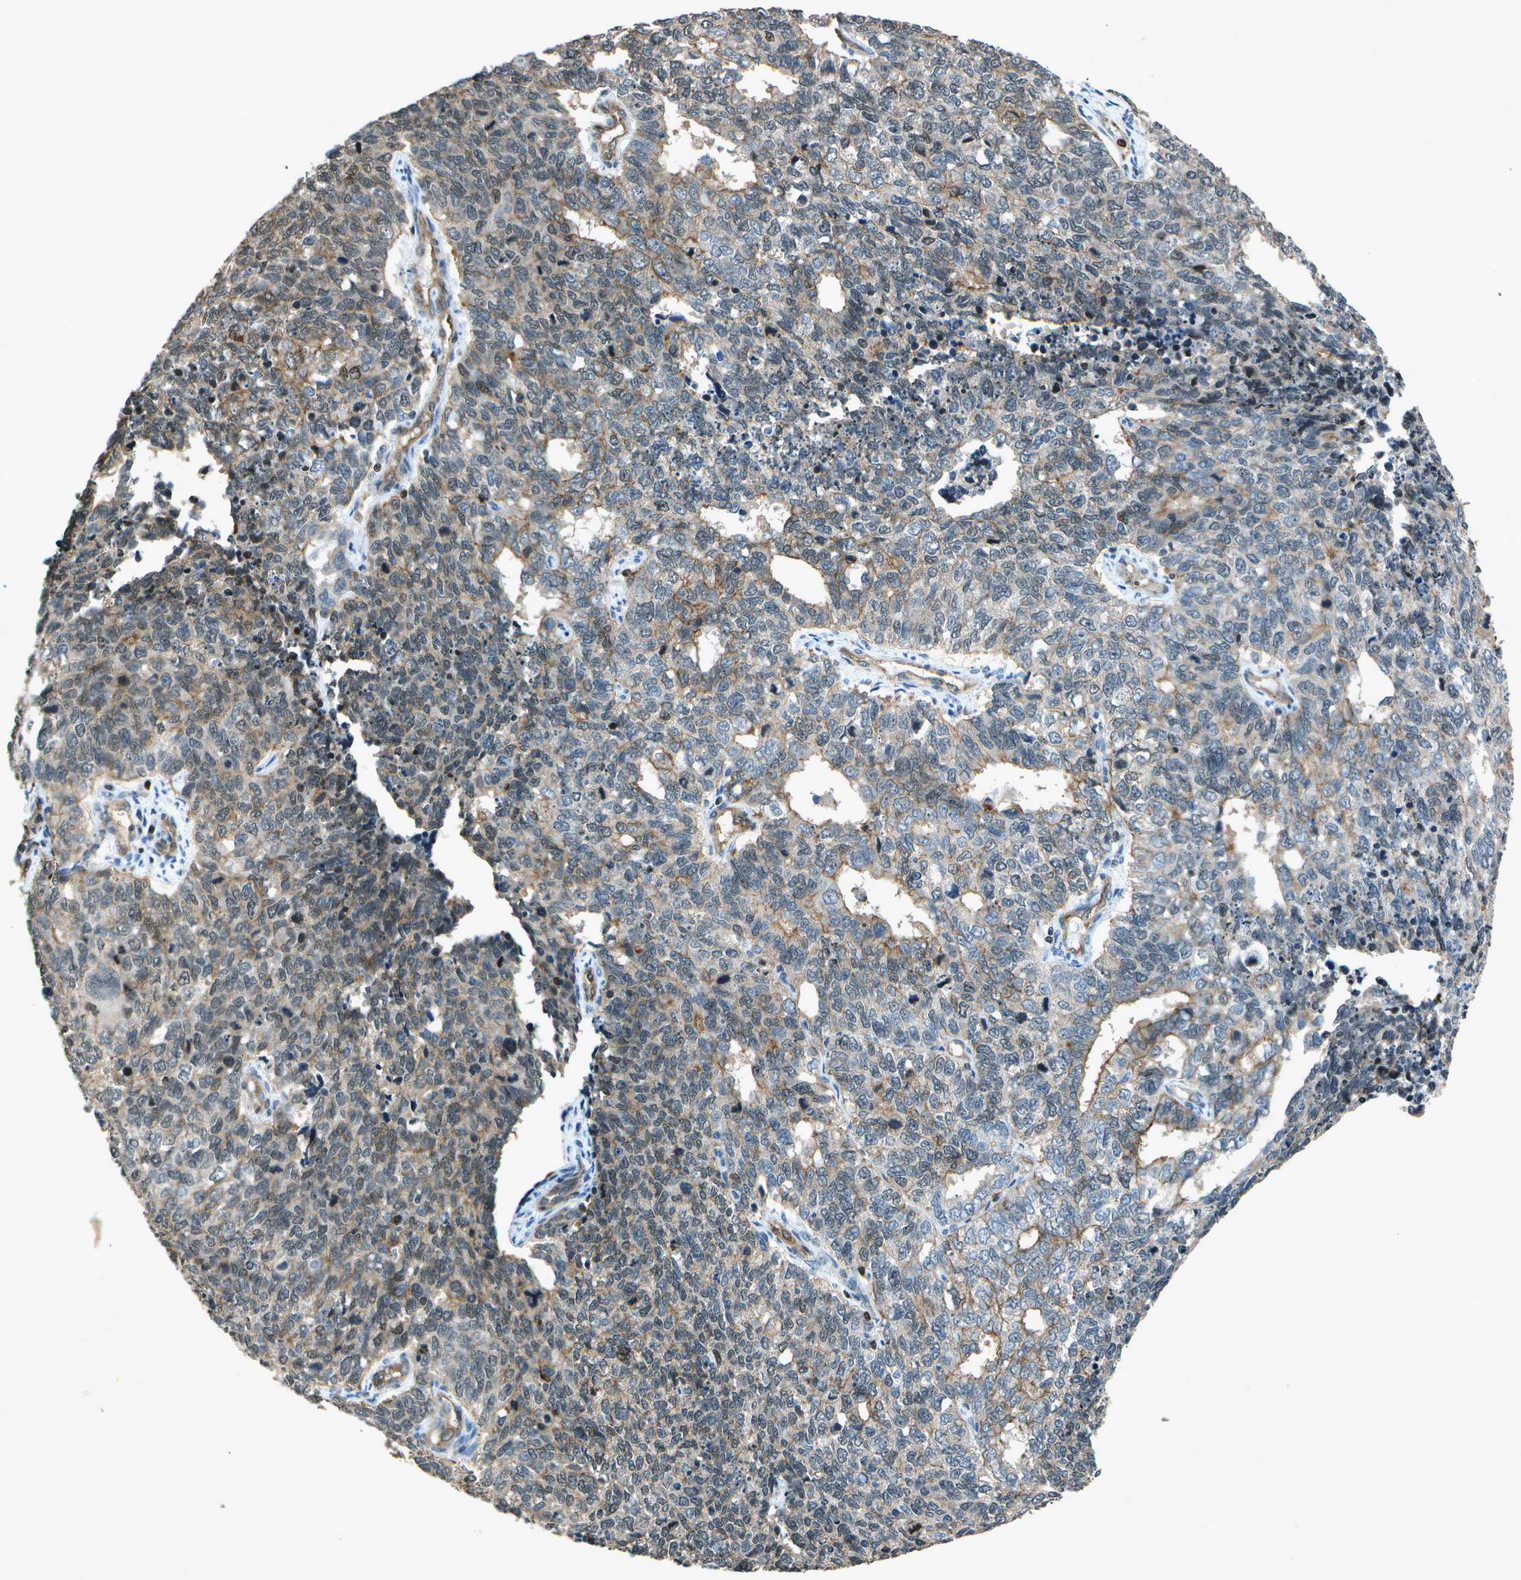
{"staining": {"intensity": "moderate", "quantity": "<25%", "location": "cytoplasmic/membranous,nuclear"}, "tissue": "cervical cancer", "cell_type": "Tumor cells", "image_type": "cancer", "snomed": [{"axis": "morphology", "description": "Squamous cell carcinoma, NOS"}, {"axis": "topography", "description": "Cervix"}], "caption": "Tumor cells display low levels of moderate cytoplasmic/membranous and nuclear staining in approximately <25% of cells in human cervical cancer (squamous cell carcinoma).", "gene": "PDLIM1", "patient": {"sex": "female", "age": 63}}